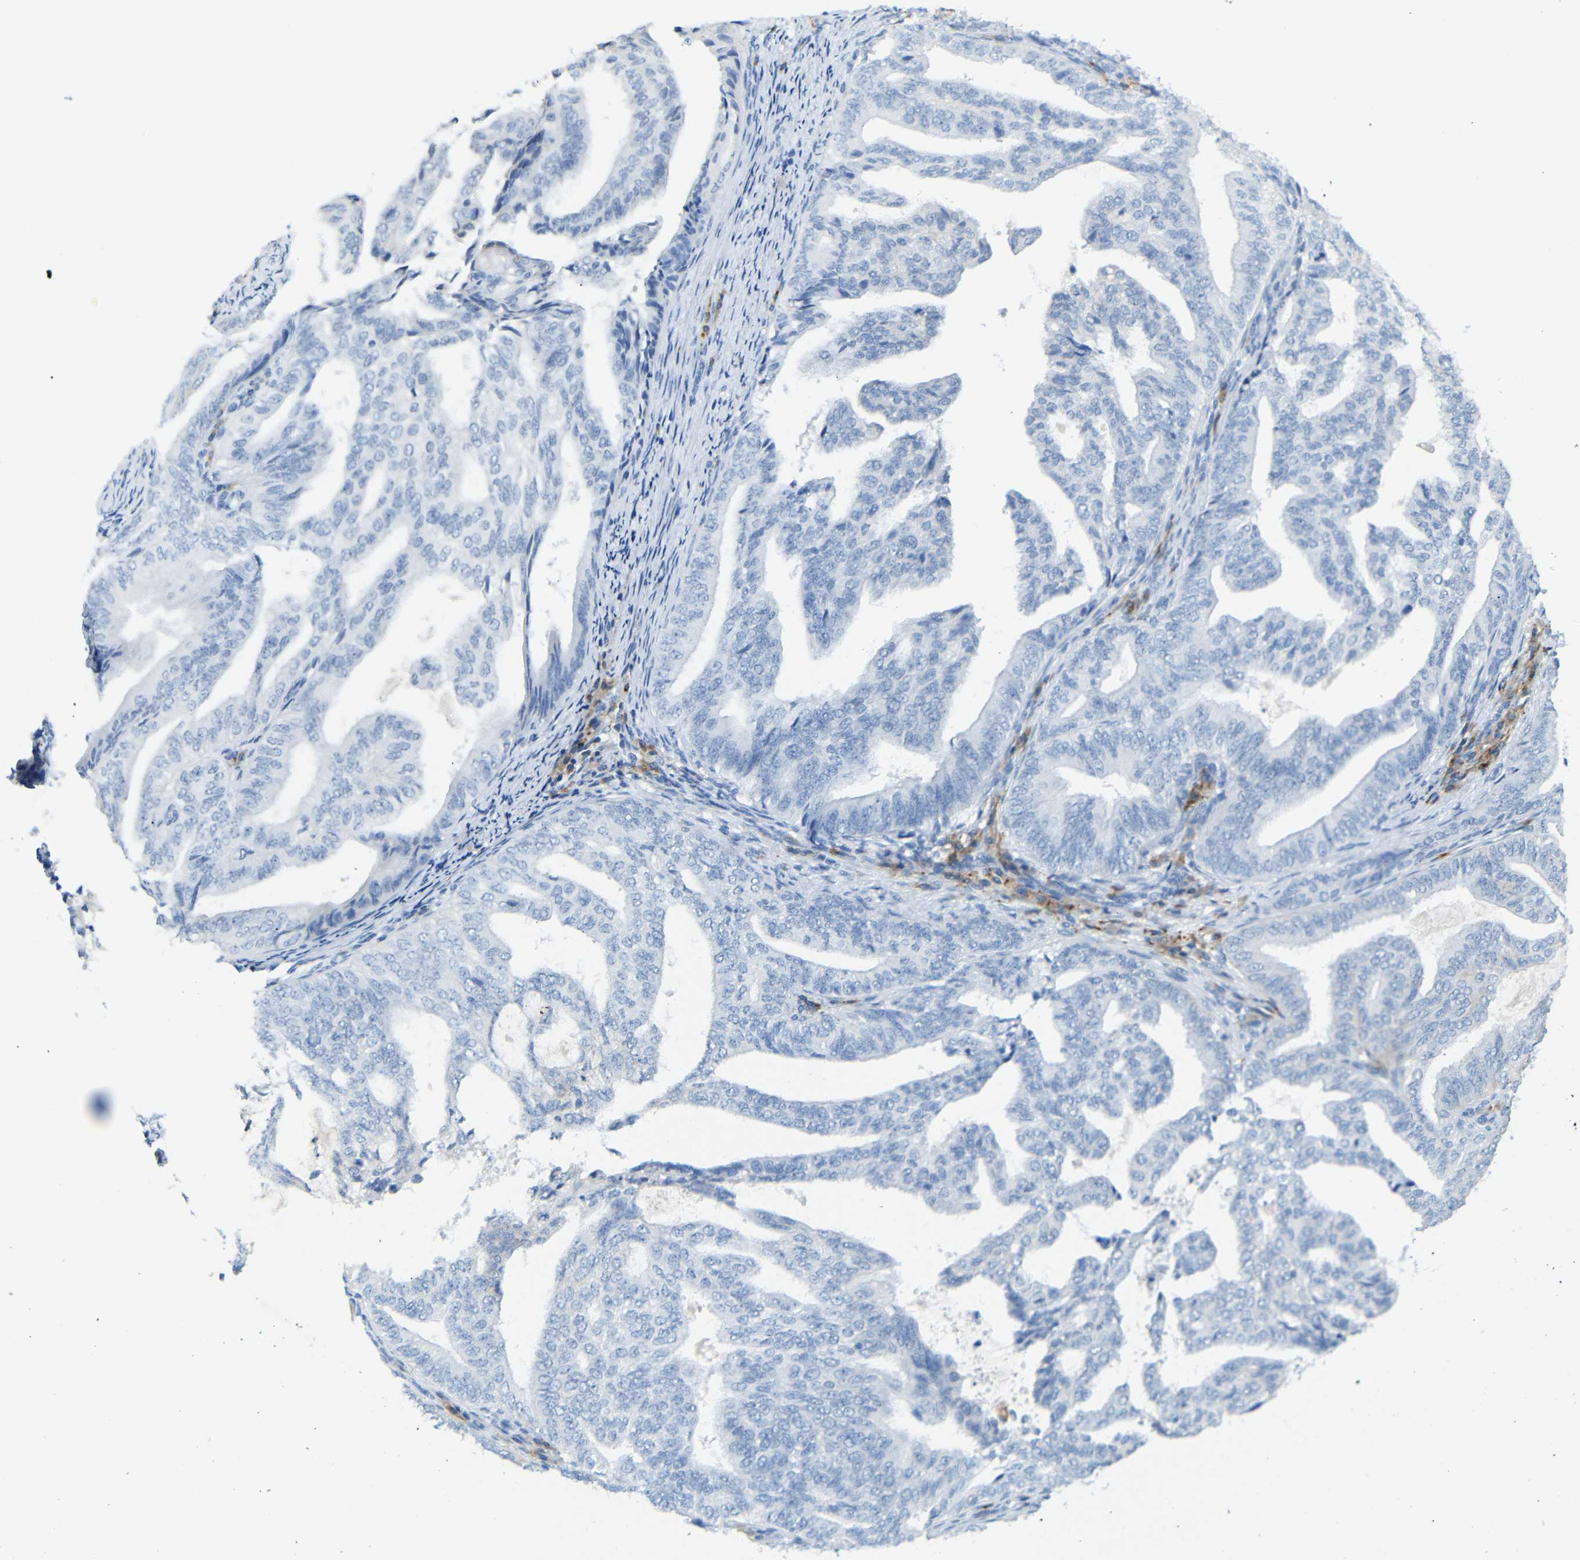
{"staining": {"intensity": "negative", "quantity": "none", "location": "none"}, "tissue": "endometrial cancer", "cell_type": "Tumor cells", "image_type": "cancer", "snomed": [{"axis": "morphology", "description": "Adenocarcinoma, NOS"}, {"axis": "topography", "description": "Endometrium"}], "caption": "IHC photomicrograph of neoplastic tissue: endometrial cancer (adenocarcinoma) stained with DAB shows no significant protein positivity in tumor cells. (Stains: DAB (3,3'-diaminobenzidine) IHC with hematoxylin counter stain, Microscopy: brightfield microscopy at high magnification).", "gene": "FCRL1", "patient": {"sex": "female", "age": 58}}